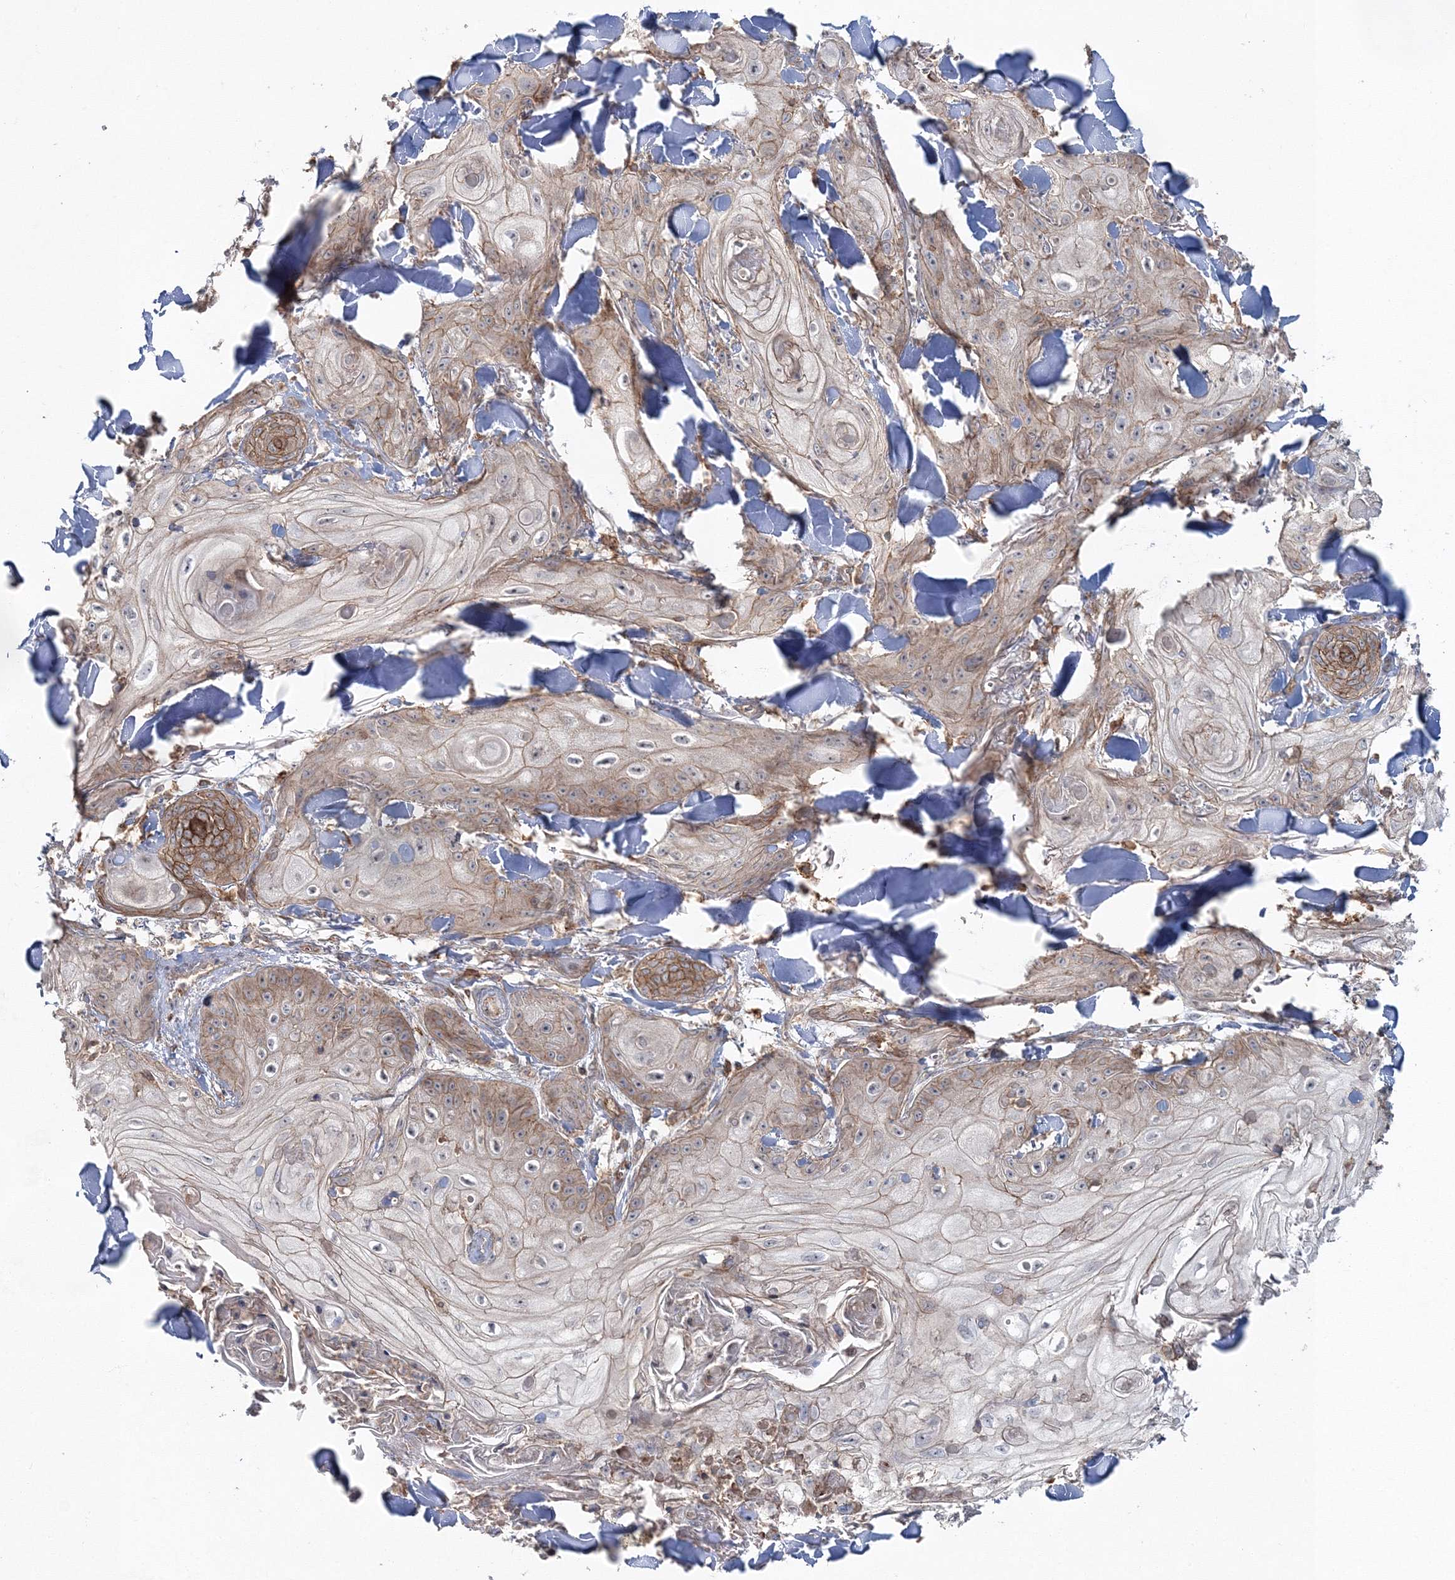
{"staining": {"intensity": "weak", "quantity": "<25%", "location": "cytoplasmic/membranous"}, "tissue": "skin cancer", "cell_type": "Tumor cells", "image_type": "cancer", "snomed": [{"axis": "morphology", "description": "Squamous cell carcinoma, NOS"}, {"axis": "topography", "description": "Skin"}], "caption": "Protein analysis of skin cancer (squamous cell carcinoma) displays no significant expression in tumor cells.", "gene": "PCBD2", "patient": {"sex": "male", "age": 74}}